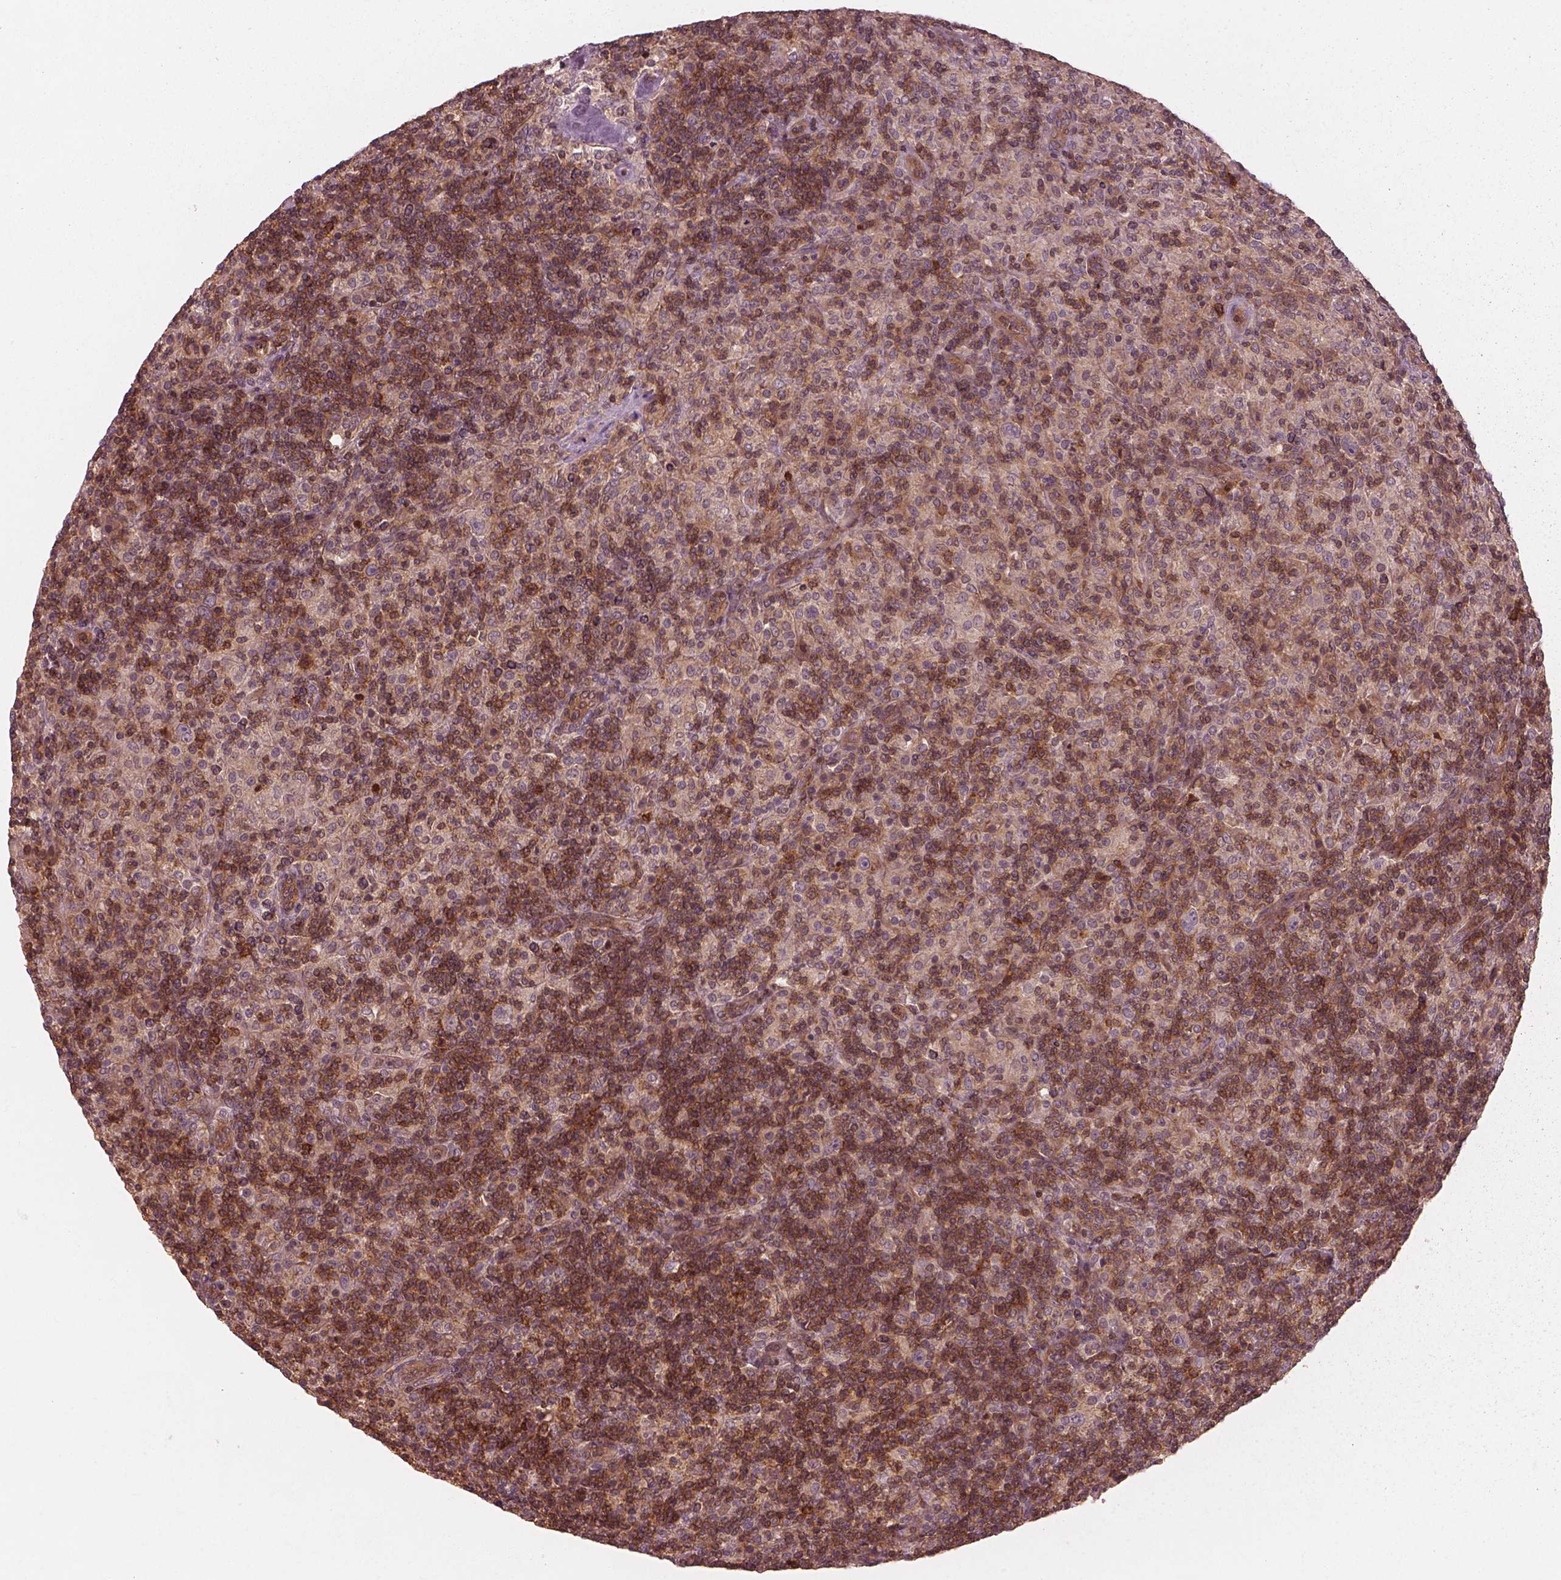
{"staining": {"intensity": "moderate", "quantity": ">75%", "location": "cytoplasmic/membranous"}, "tissue": "lymphoma", "cell_type": "Tumor cells", "image_type": "cancer", "snomed": [{"axis": "morphology", "description": "Hodgkin's disease, NOS"}, {"axis": "topography", "description": "Lymph node"}], "caption": "Immunohistochemistry micrograph of Hodgkin's disease stained for a protein (brown), which shows medium levels of moderate cytoplasmic/membranous positivity in approximately >75% of tumor cells.", "gene": "FAM107B", "patient": {"sex": "male", "age": 70}}